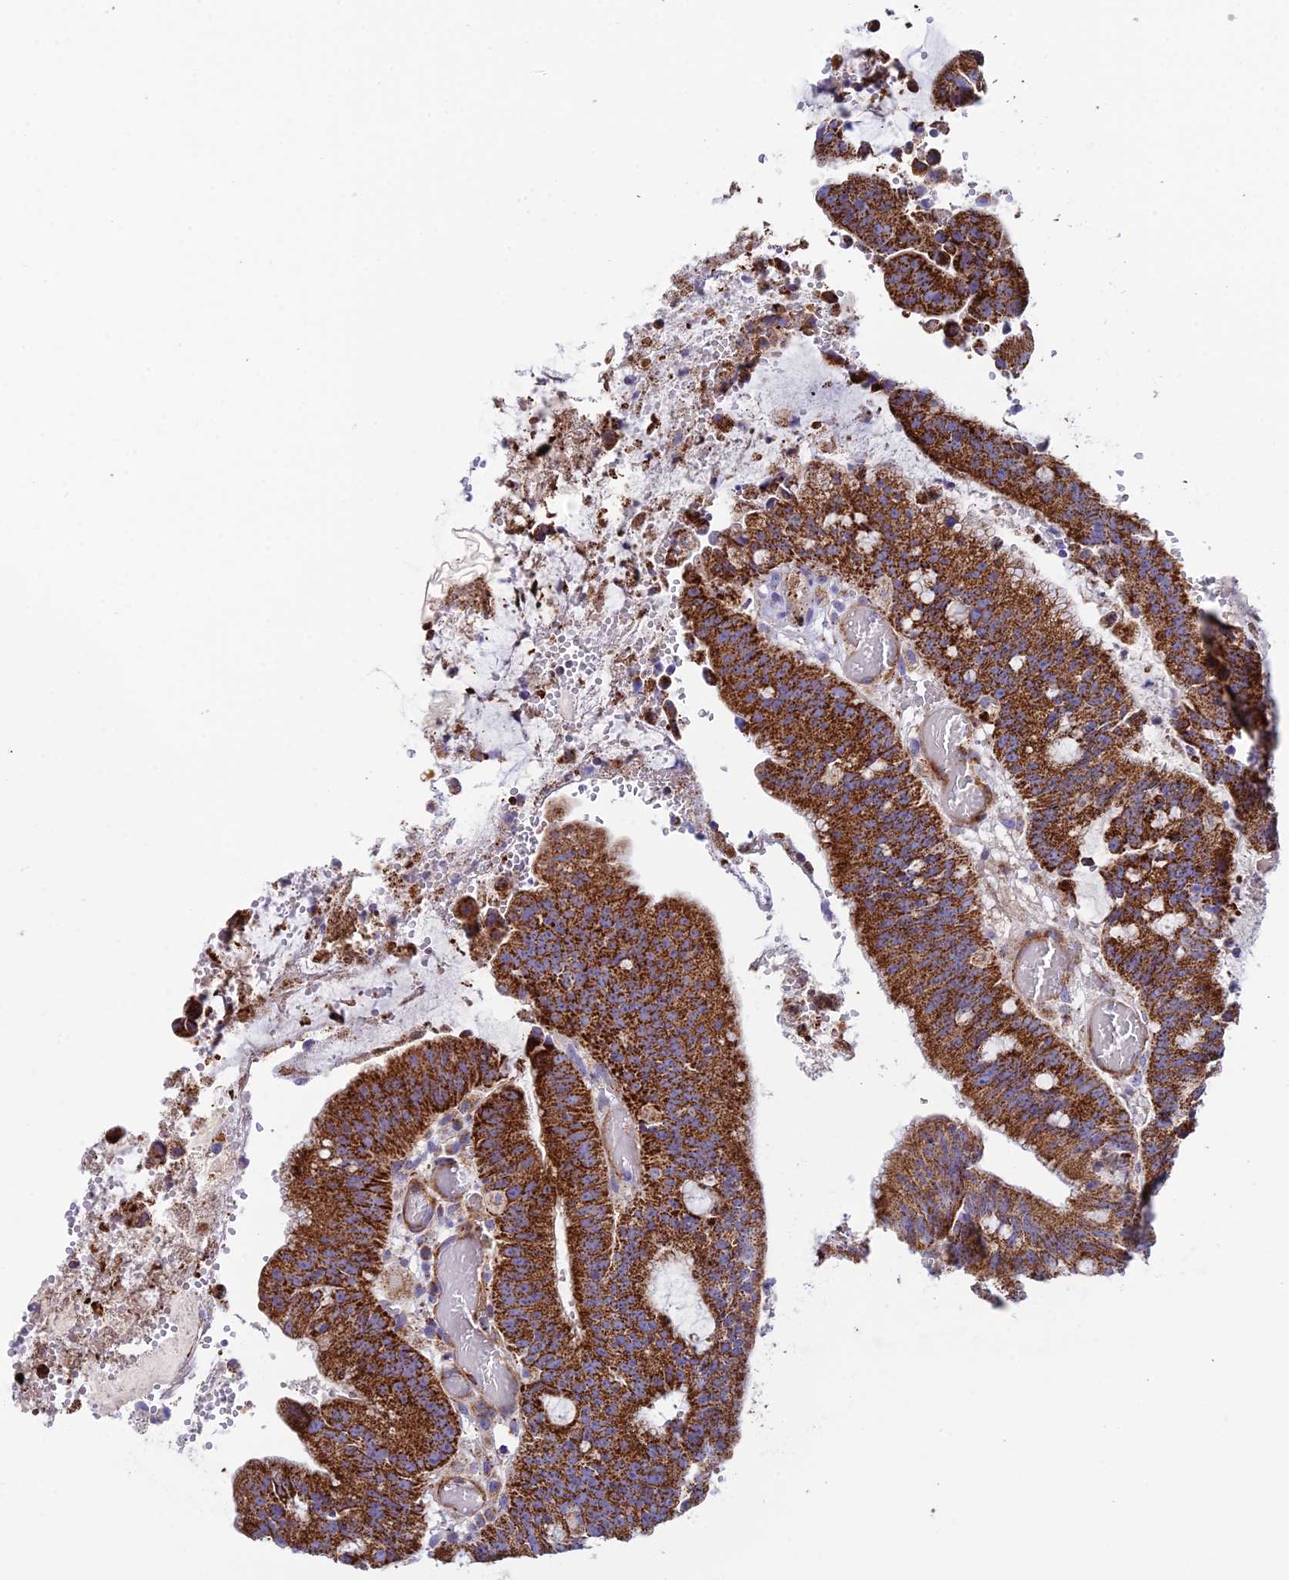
{"staining": {"intensity": "strong", "quantity": ">75%", "location": "cytoplasmic/membranous"}, "tissue": "colorectal cancer", "cell_type": "Tumor cells", "image_type": "cancer", "snomed": [{"axis": "morphology", "description": "Adenocarcinoma, NOS"}, {"axis": "topography", "description": "Rectum"}], "caption": "IHC of colorectal cancer displays high levels of strong cytoplasmic/membranous positivity in approximately >75% of tumor cells.", "gene": "CSPG4", "patient": {"sex": "female", "age": 77}}